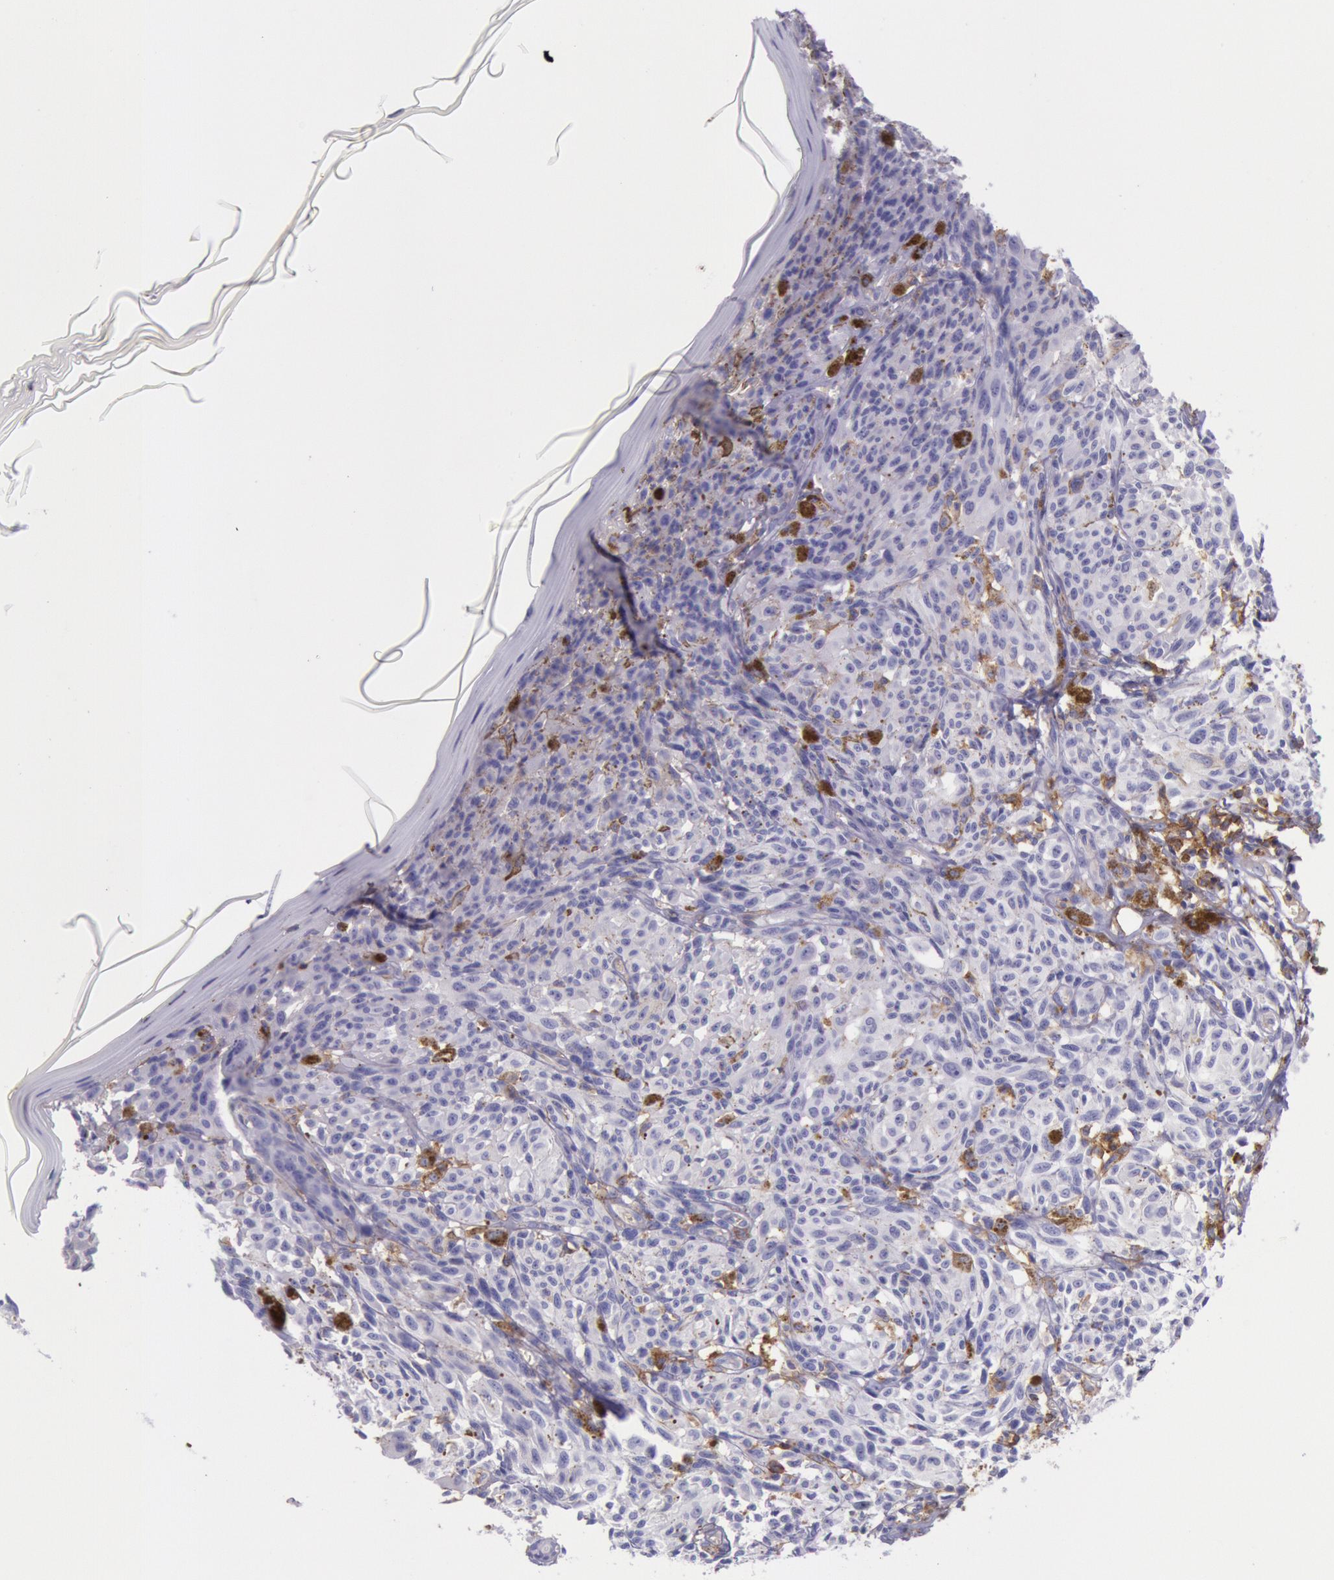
{"staining": {"intensity": "negative", "quantity": "none", "location": "none"}, "tissue": "melanoma", "cell_type": "Tumor cells", "image_type": "cancer", "snomed": [{"axis": "morphology", "description": "Malignant melanoma, NOS"}, {"axis": "topography", "description": "Skin"}], "caption": "An IHC micrograph of malignant melanoma is shown. There is no staining in tumor cells of malignant melanoma.", "gene": "LYN", "patient": {"sex": "female", "age": 72}}